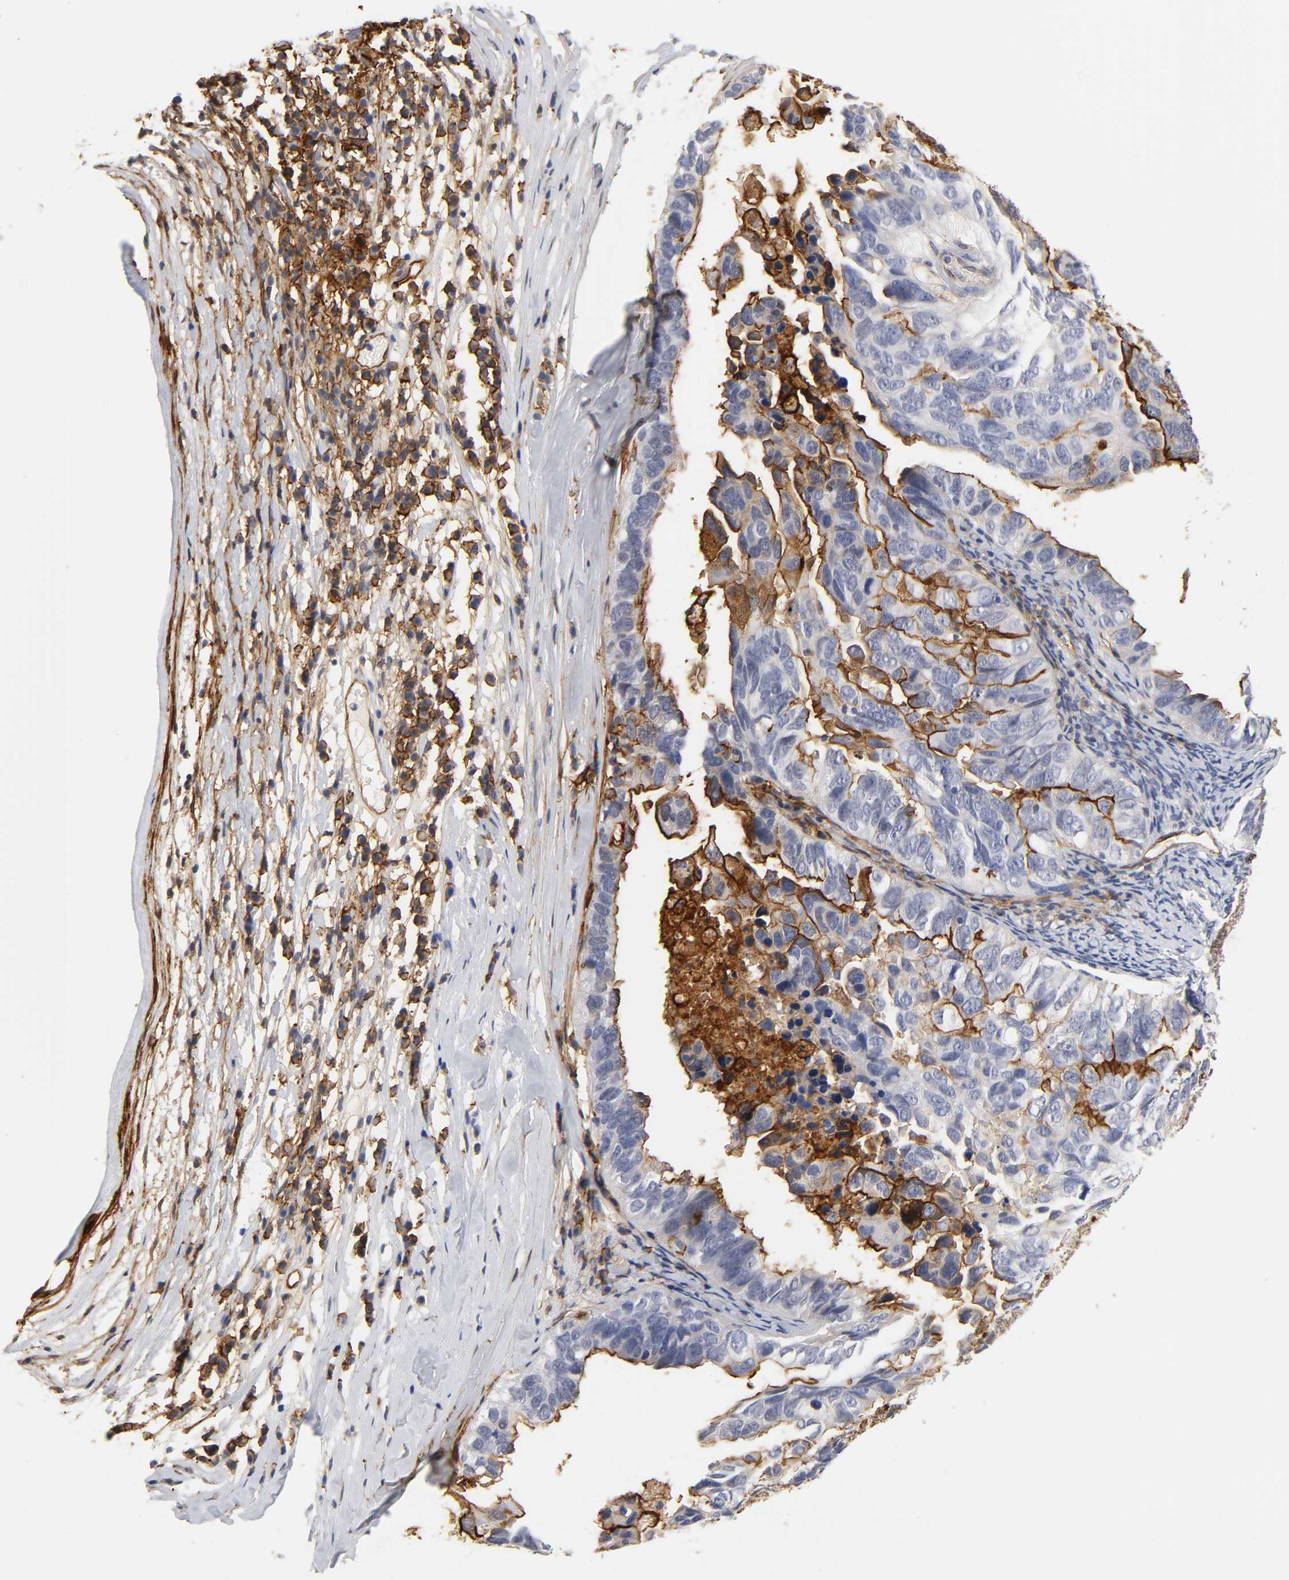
{"staining": {"intensity": "strong", "quantity": "25%-75%", "location": "cytoplasmic/membranous"}, "tissue": "ovarian cancer", "cell_type": "Tumor cells", "image_type": "cancer", "snomed": [{"axis": "morphology", "description": "Cystadenocarcinoma, serous, NOS"}, {"axis": "topography", "description": "Ovary"}], "caption": "The histopathology image exhibits immunohistochemical staining of ovarian serous cystadenocarcinoma. There is strong cytoplasmic/membranous staining is seen in about 25%-75% of tumor cells.", "gene": "ICAM1", "patient": {"sex": "female", "age": 82}}